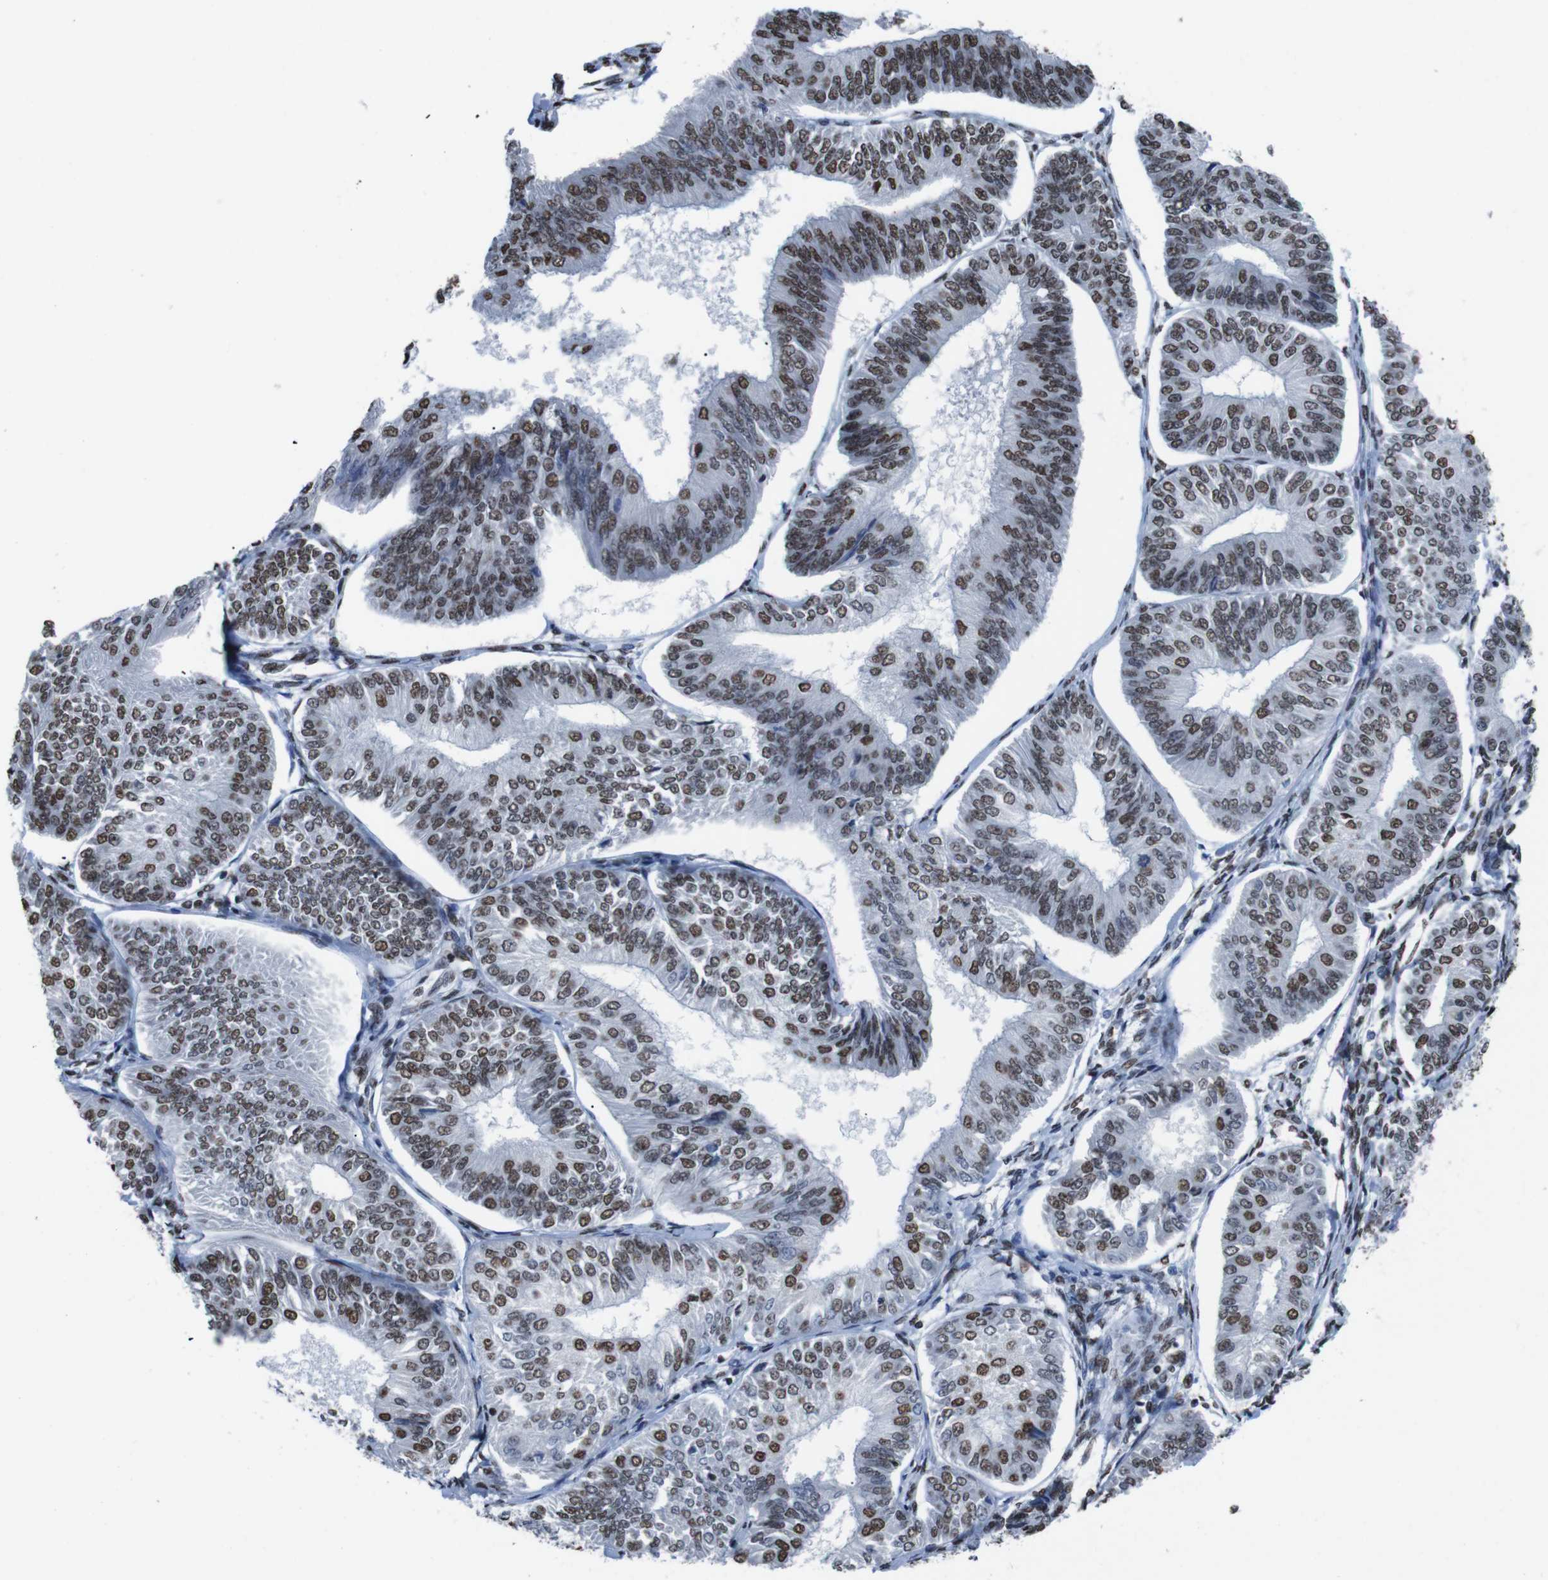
{"staining": {"intensity": "moderate", "quantity": ">75%", "location": "nuclear"}, "tissue": "endometrial cancer", "cell_type": "Tumor cells", "image_type": "cancer", "snomed": [{"axis": "morphology", "description": "Adenocarcinoma, NOS"}, {"axis": "topography", "description": "Endometrium"}], "caption": "A histopathology image showing moderate nuclear positivity in about >75% of tumor cells in endometrial cancer (adenocarcinoma), as visualized by brown immunohistochemical staining.", "gene": "PIP4P2", "patient": {"sex": "female", "age": 58}}